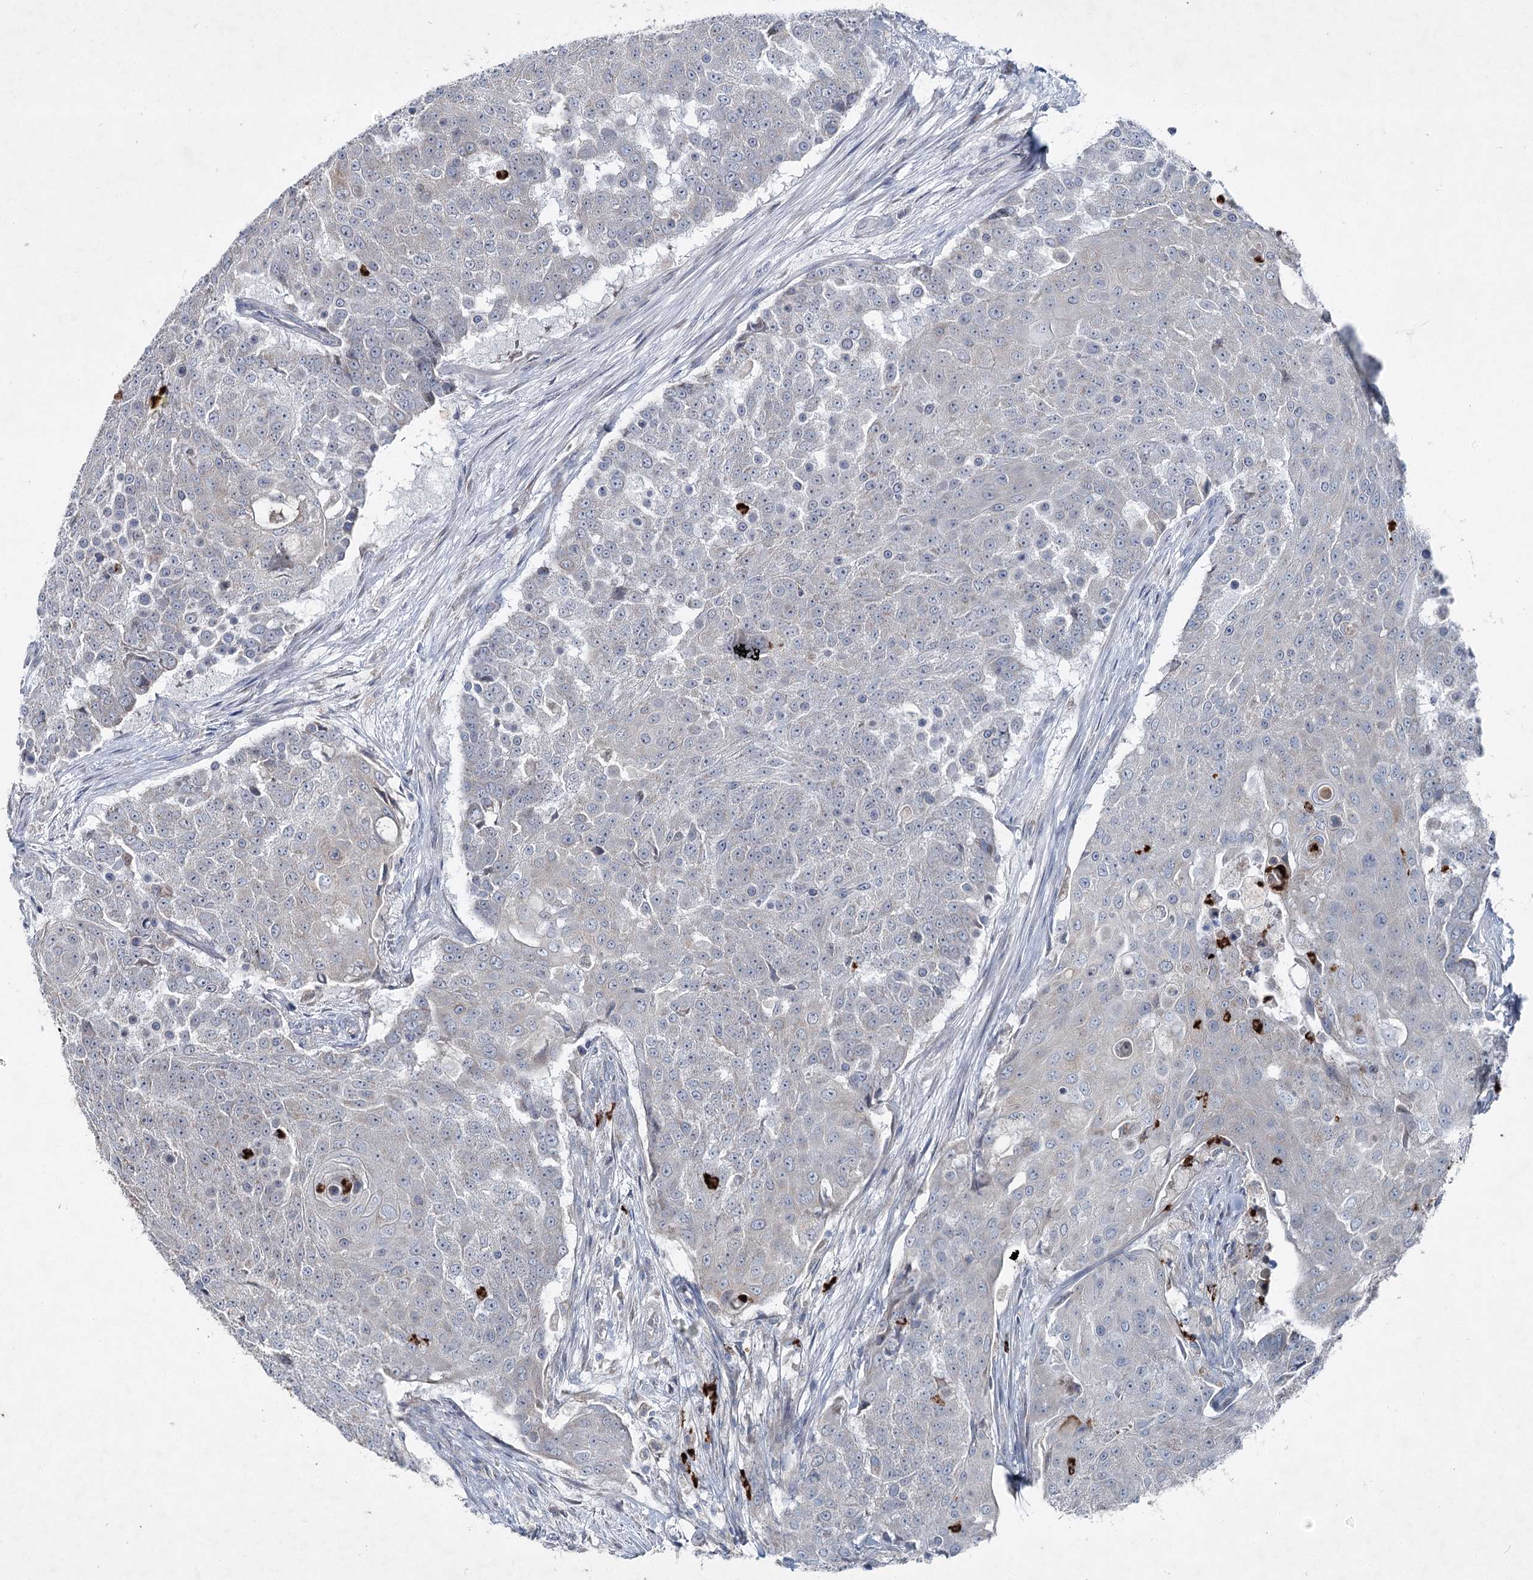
{"staining": {"intensity": "negative", "quantity": "none", "location": "none"}, "tissue": "urothelial cancer", "cell_type": "Tumor cells", "image_type": "cancer", "snomed": [{"axis": "morphology", "description": "Urothelial carcinoma, High grade"}, {"axis": "topography", "description": "Urinary bladder"}], "caption": "Immunohistochemical staining of urothelial cancer displays no significant staining in tumor cells.", "gene": "PLA2G12A", "patient": {"sex": "female", "age": 63}}